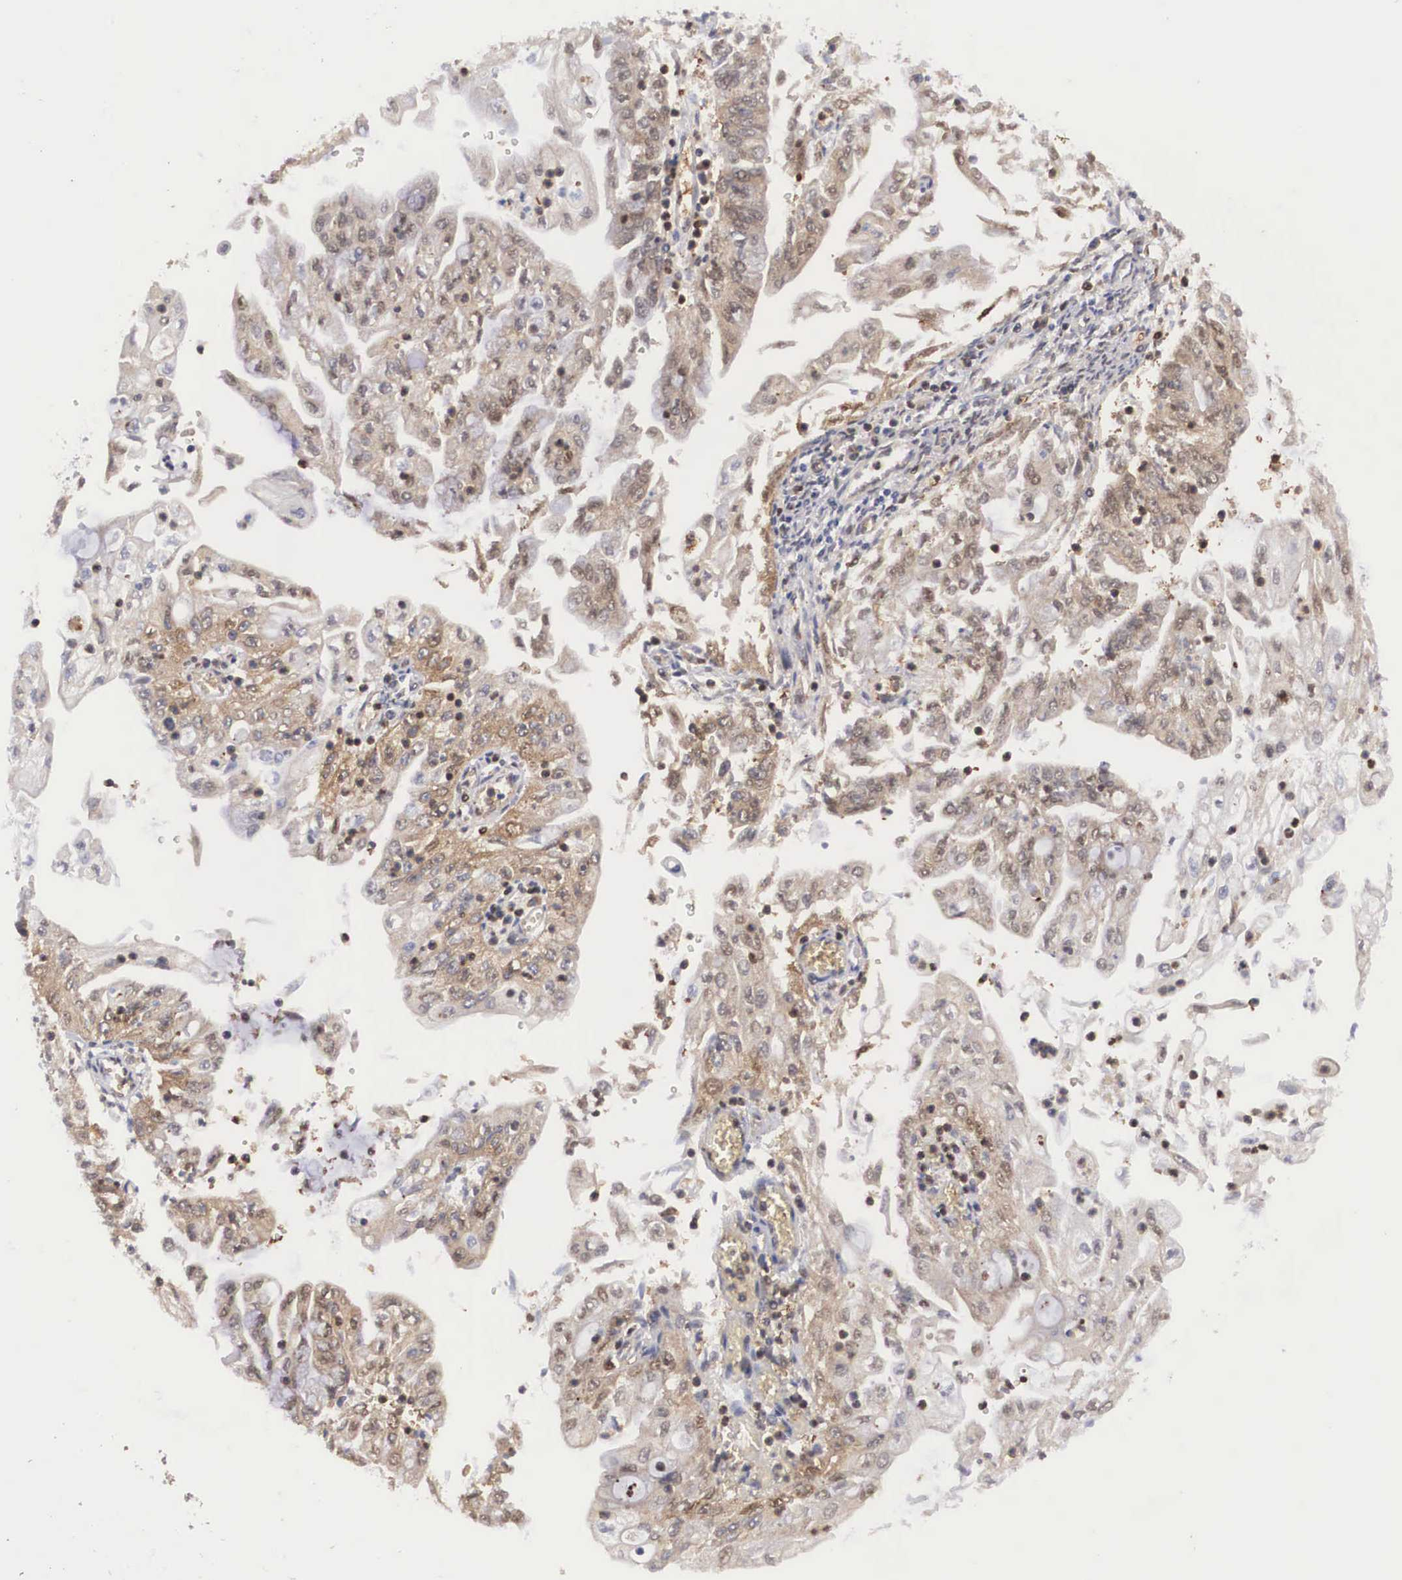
{"staining": {"intensity": "moderate", "quantity": "25%-75%", "location": "cytoplasmic/membranous"}, "tissue": "endometrial cancer", "cell_type": "Tumor cells", "image_type": "cancer", "snomed": [{"axis": "morphology", "description": "Adenocarcinoma, NOS"}, {"axis": "topography", "description": "Endometrium"}], "caption": "Approximately 25%-75% of tumor cells in endometrial cancer show moderate cytoplasmic/membranous protein expression as visualized by brown immunohistochemical staining.", "gene": "ADSL", "patient": {"sex": "female", "age": 75}}